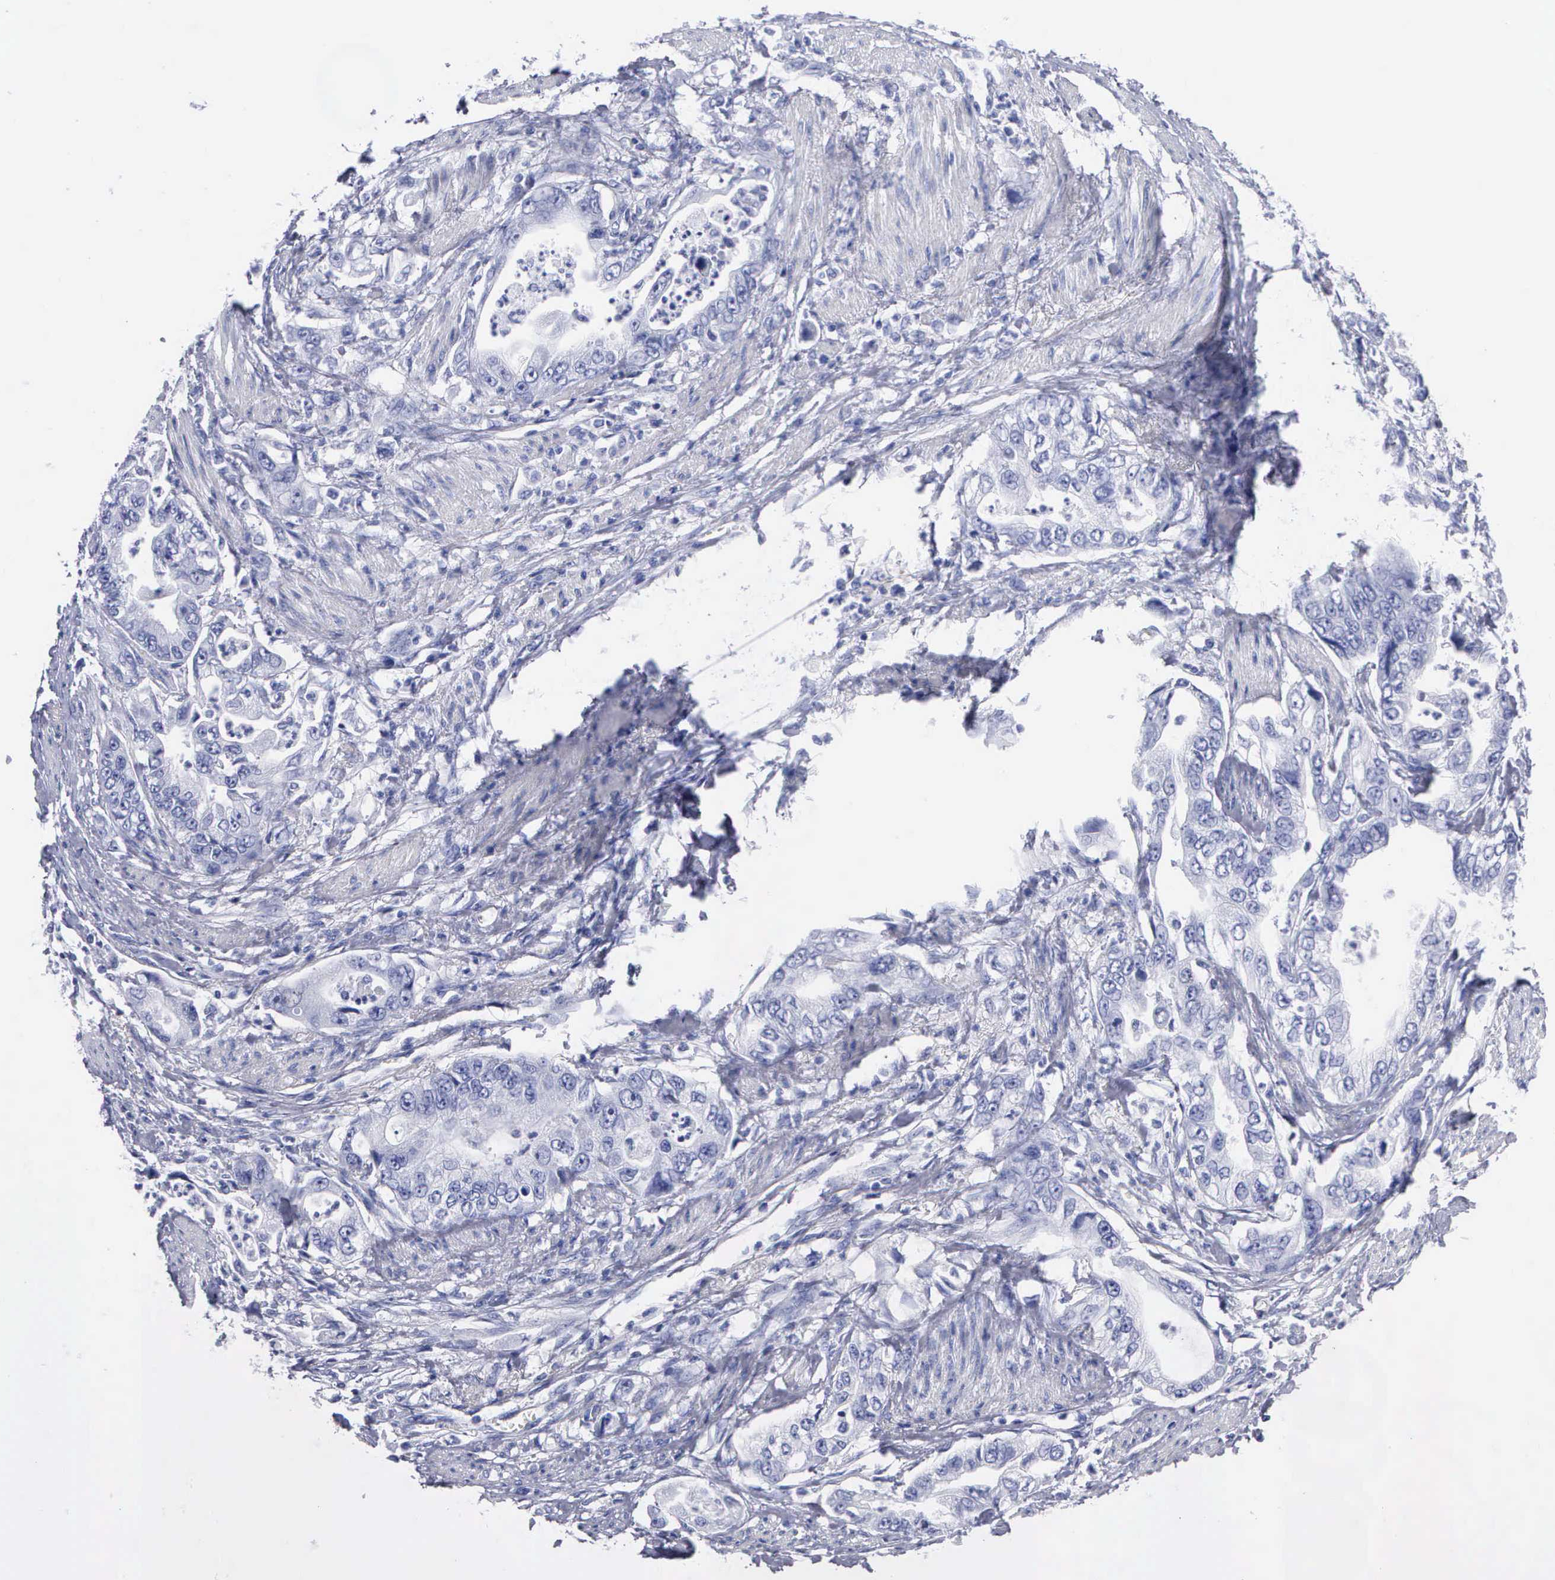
{"staining": {"intensity": "negative", "quantity": "none", "location": "none"}, "tissue": "stomach cancer", "cell_type": "Tumor cells", "image_type": "cancer", "snomed": [{"axis": "morphology", "description": "Adenocarcinoma, NOS"}, {"axis": "topography", "description": "Pancreas"}, {"axis": "topography", "description": "Stomach, upper"}], "caption": "There is no significant staining in tumor cells of stomach adenocarcinoma. (Brightfield microscopy of DAB (3,3'-diaminobenzidine) immunohistochemistry (IHC) at high magnification).", "gene": "CYP19A1", "patient": {"sex": "male", "age": 77}}